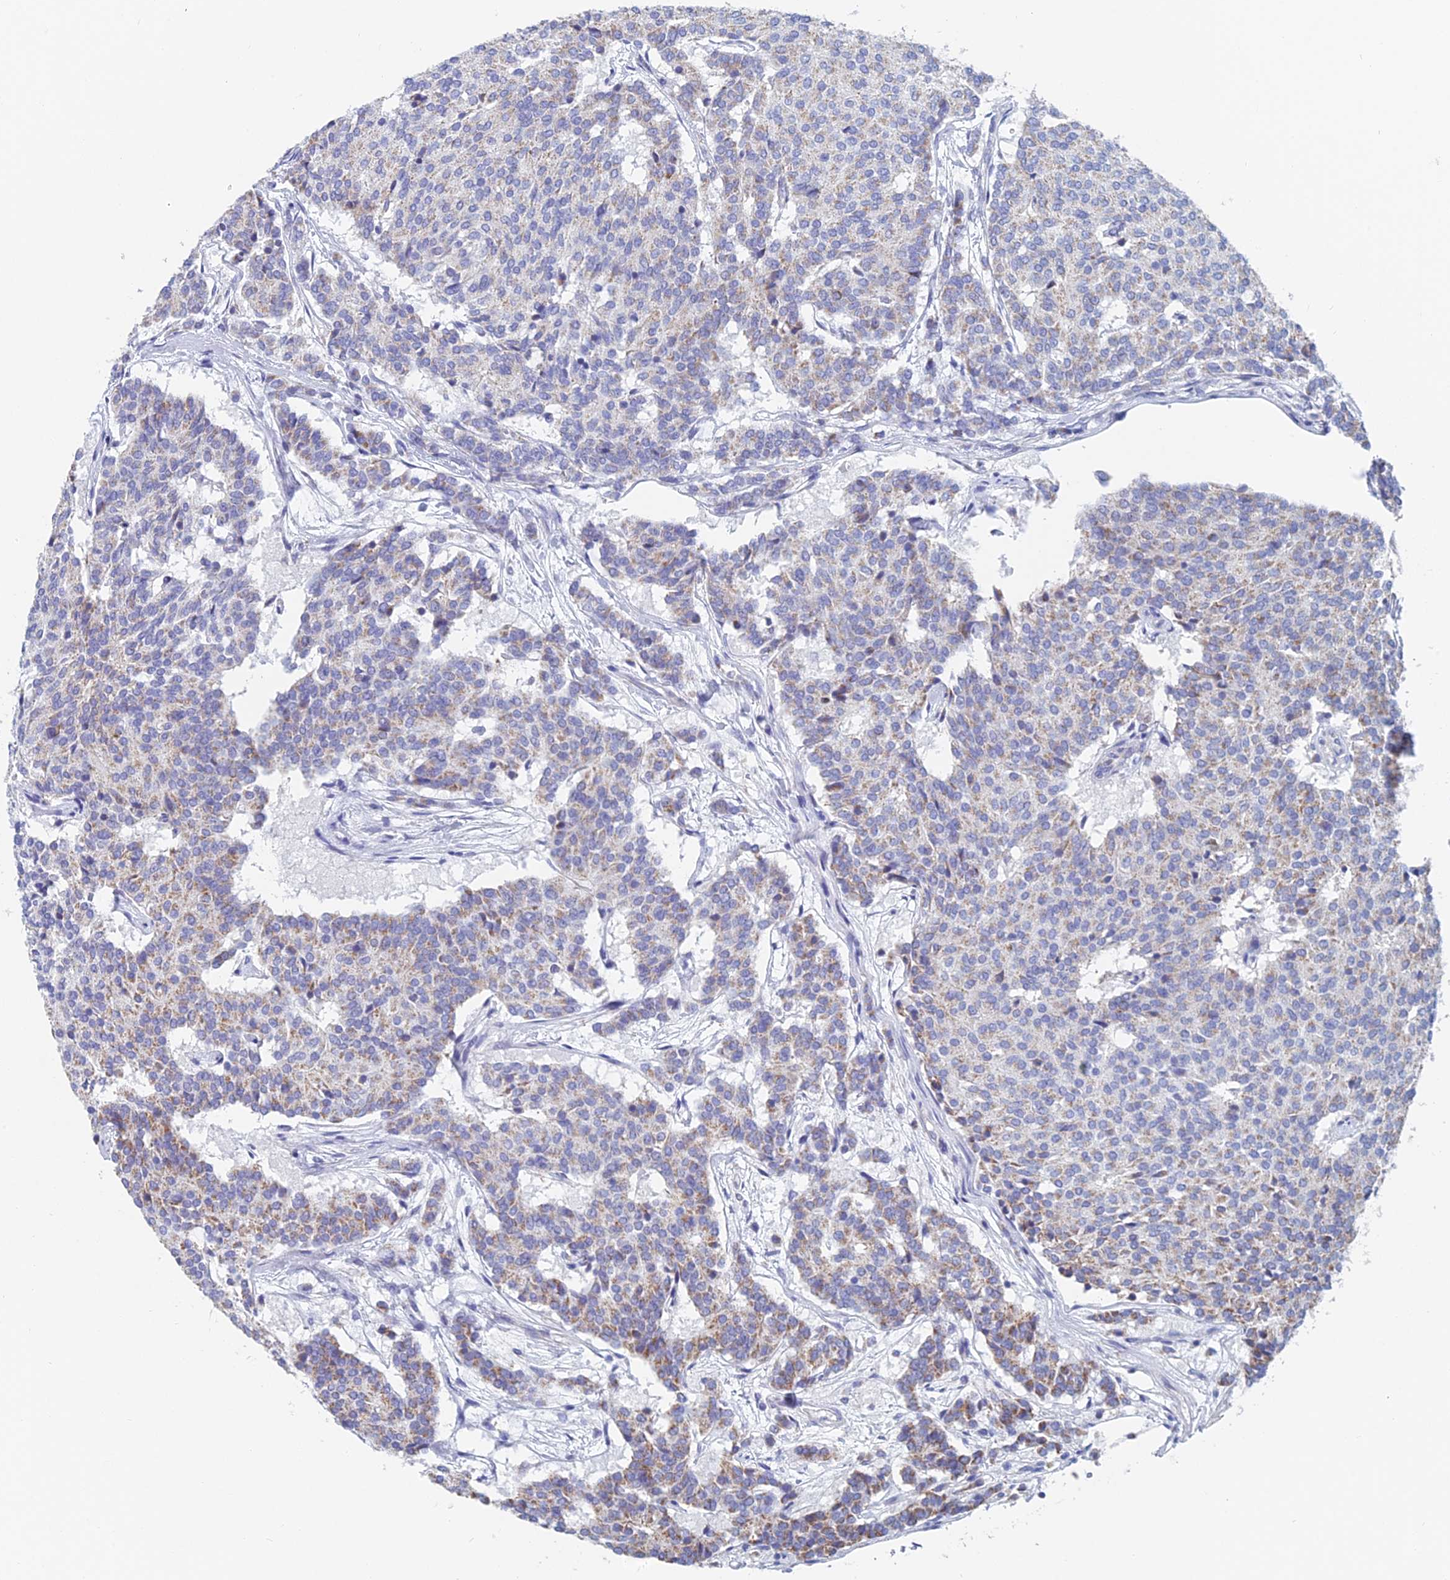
{"staining": {"intensity": "moderate", "quantity": "<25%", "location": "cytoplasmic/membranous"}, "tissue": "carcinoid", "cell_type": "Tumor cells", "image_type": "cancer", "snomed": [{"axis": "morphology", "description": "Carcinoid, malignant, NOS"}, {"axis": "topography", "description": "Pancreas"}], "caption": "The immunohistochemical stain highlights moderate cytoplasmic/membranous expression in tumor cells of carcinoid tissue.", "gene": "ACSM1", "patient": {"sex": "female", "age": 54}}